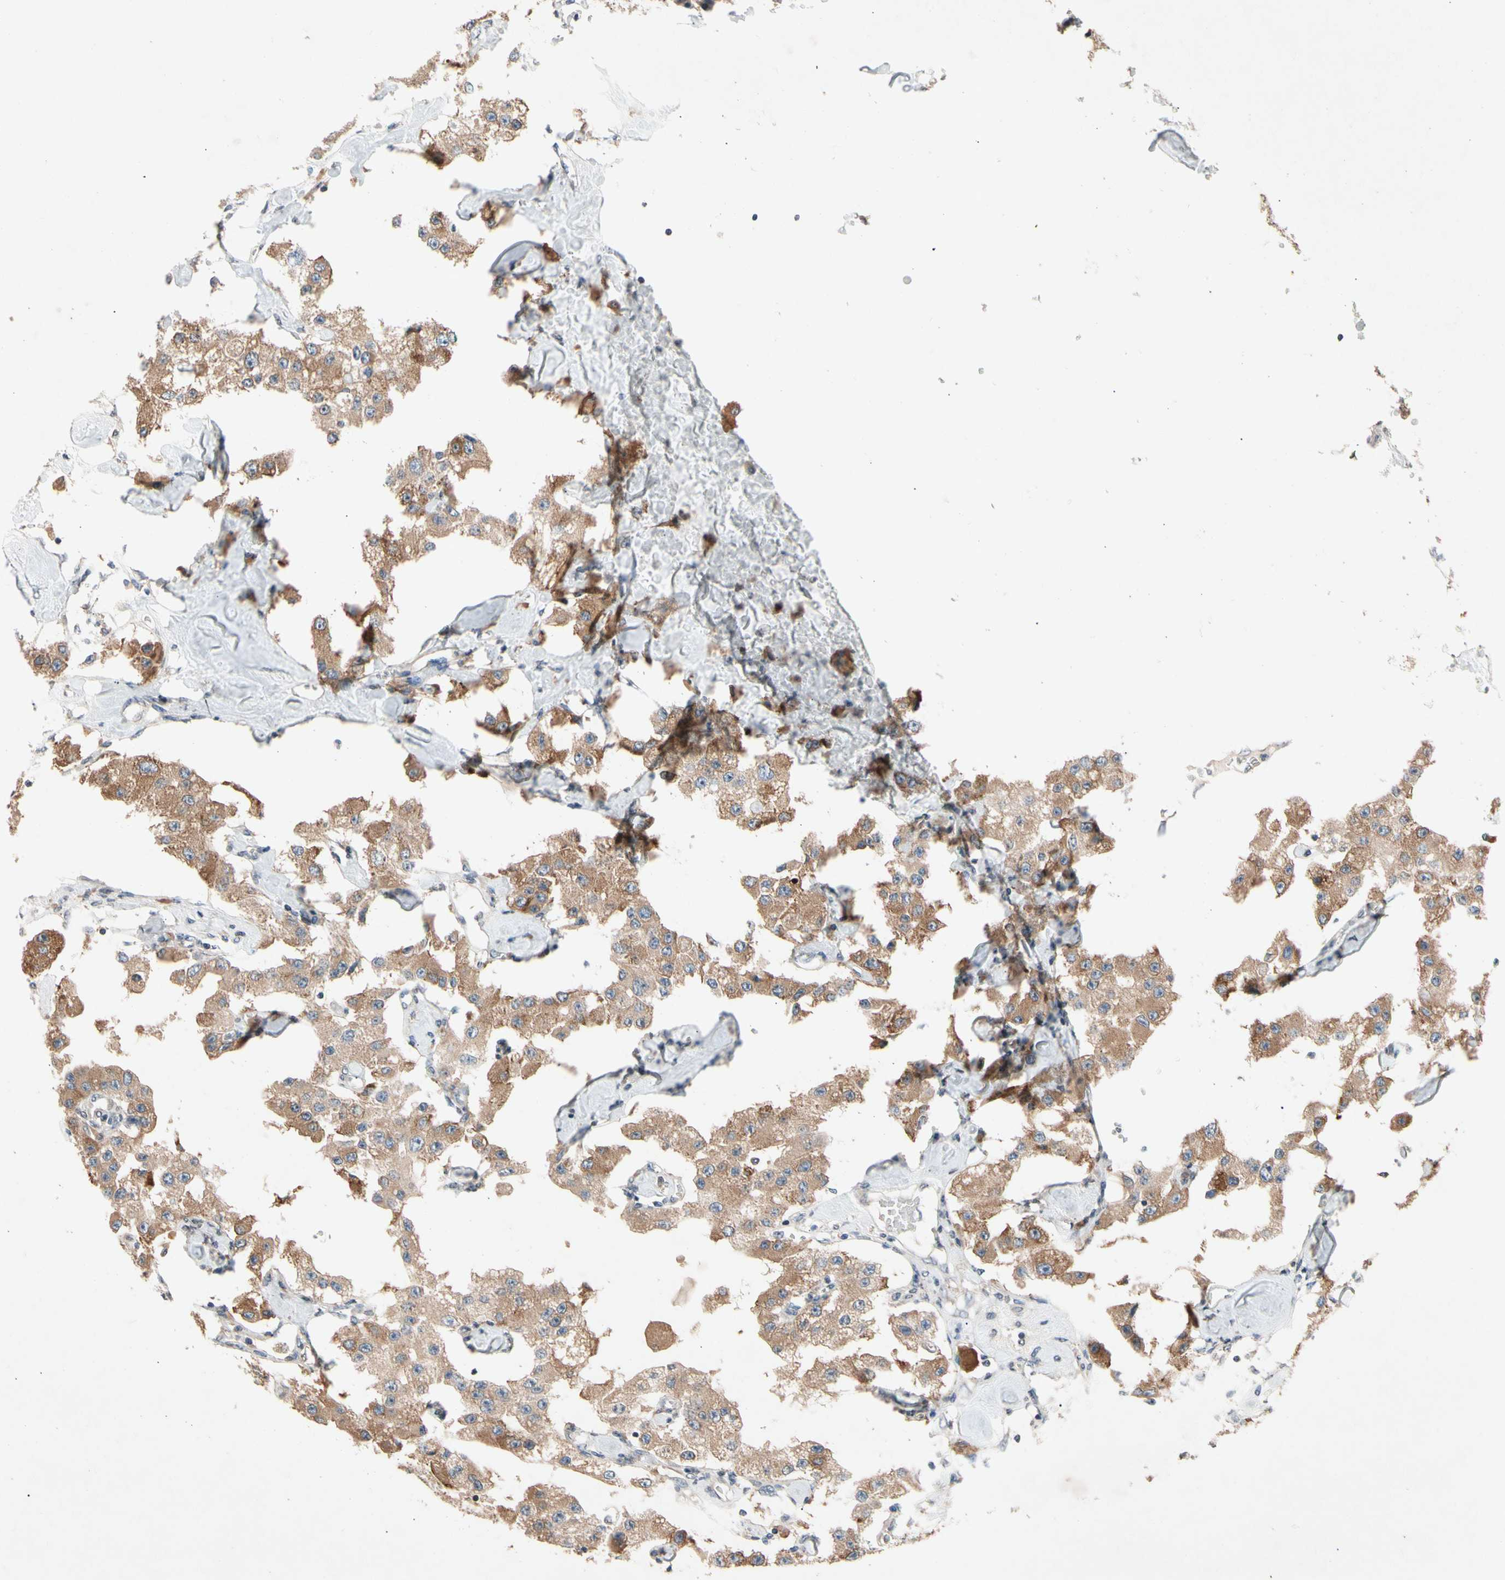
{"staining": {"intensity": "moderate", "quantity": ">75%", "location": "cytoplasmic/membranous"}, "tissue": "carcinoid", "cell_type": "Tumor cells", "image_type": "cancer", "snomed": [{"axis": "morphology", "description": "Carcinoid, malignant, NOS"}, {"axis": "topography", "description": "Pancreas"}], "caption": "There is medium levels of moderate cytoplasmic/membranous expression in tumor cells of carcinoid, as demonstrated by immunohistochemical staining (brown color).", "gene": "PRDX4", "patient": {"sex": "male", "age": 41}}